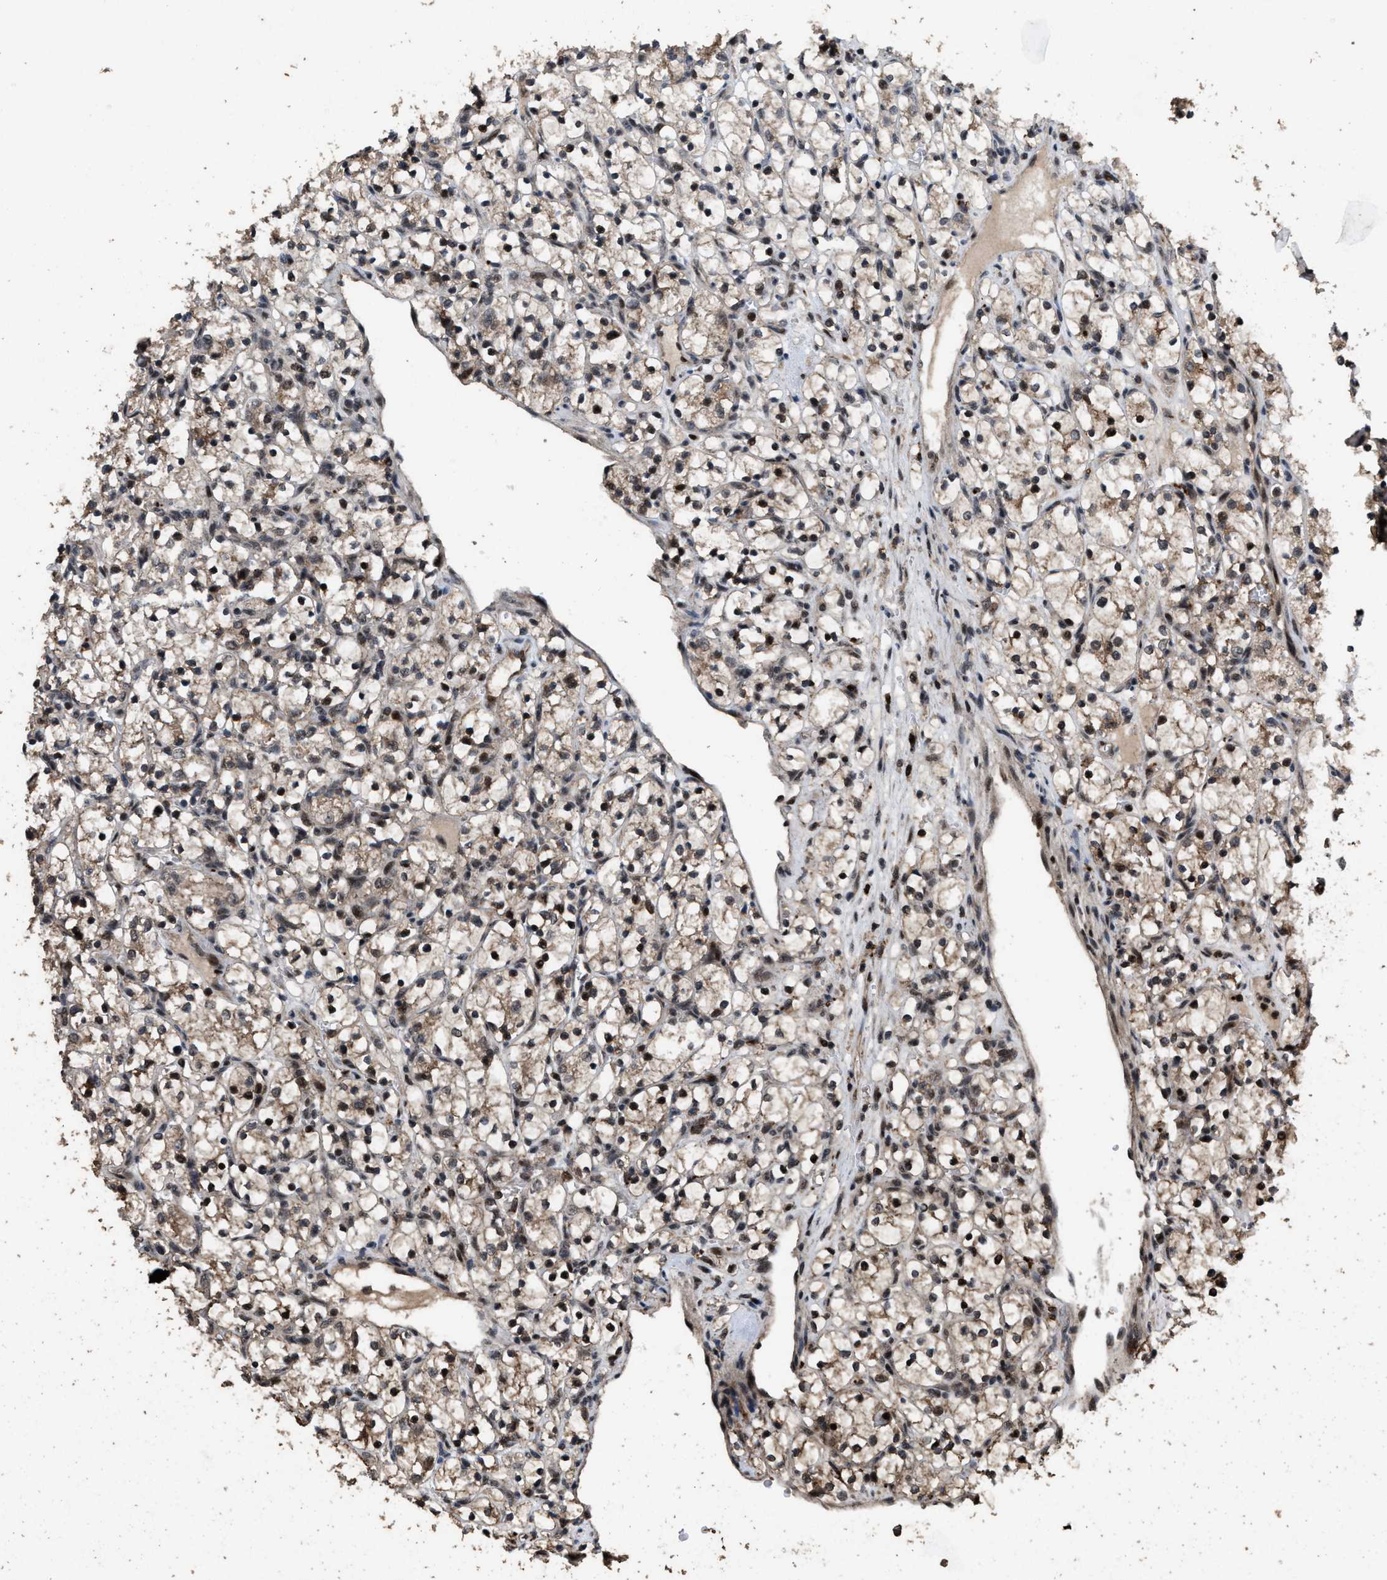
{"staining": {"intensity": "weak", "quantity": "25%-75%", "location": "cytoplasmic/membranous,nuclear"}, "tissue": "renal cancer", "cell_type": "Tumor cells", "image_type": "cancer", "snomed": [{"axis": "morphology", "description": "Adenocarcinoma, NOS"}, {"axis": "topography", "description": "Kidney"}], "caption": "The immunohistochemical stain labels weak cytoplasmic/membranous and nuclear staining in tumor cells of renal cancer tissue. Immunohistochemistry stains the protein in brown and the nuclei are stained blue.", "gene": "HAUS6", "patient": {"sex": "female", "age": 69}}